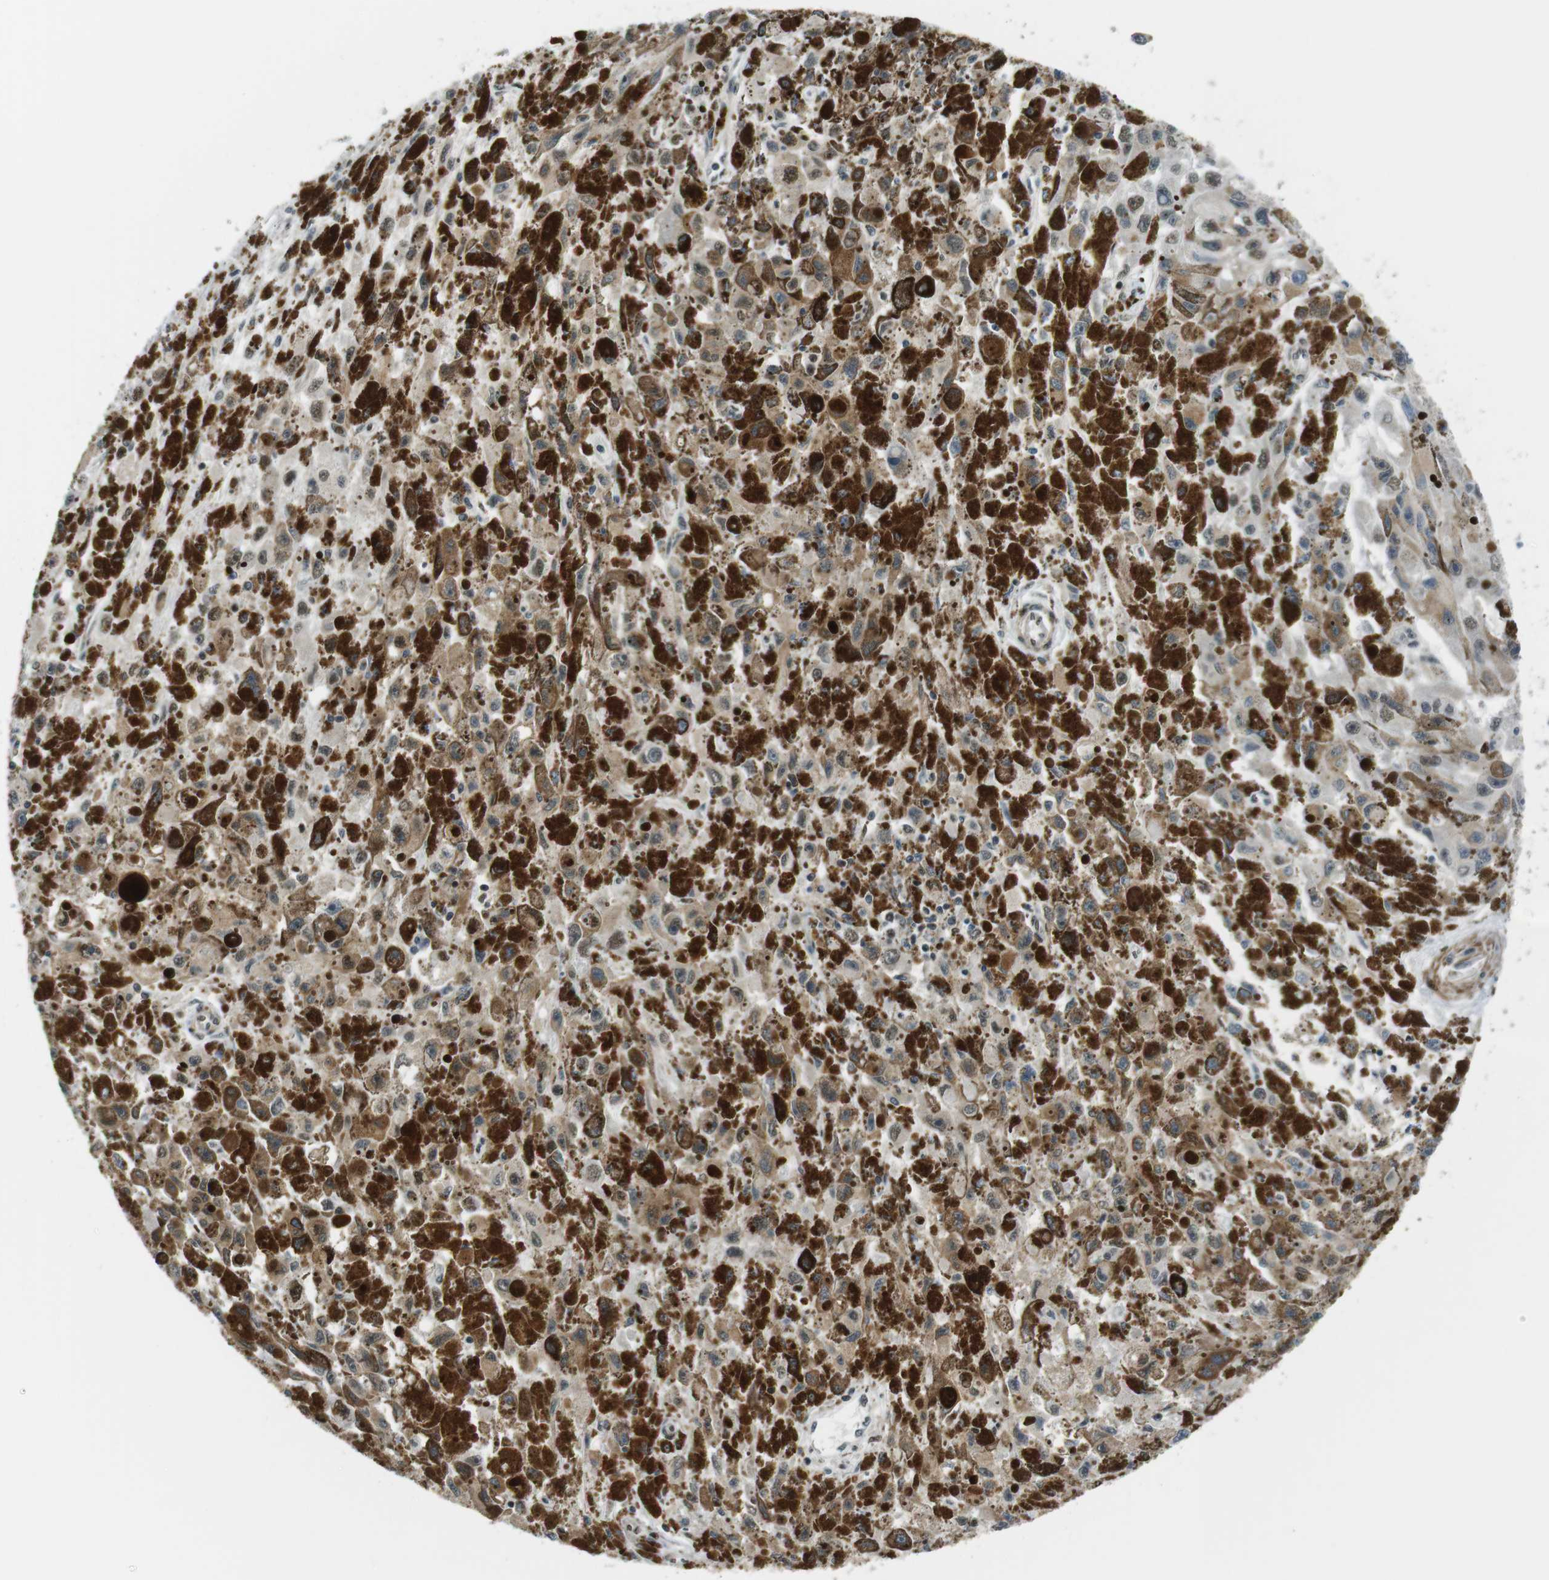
{"staining": {"intensity": "moderate", "quantity": ">75%", "location": "cytoplasmic/membranous,nuclear"}, "tissue": "melanoma", "cell_type": "Tumor cells", "image_type": "cancer", "snomed": [{"axis": "morphology", "description": "Malignant melanoma, NOS"}, {"axis": "topography", "description": "Skin"}], "caption": "Moderate cytoplasmic/membranous and nuclear protein expression is present in approximately >75% of tumor cells in malignant melanoma. (Brightfield microscopy of DAB IHC at high magnification).", "gene": "USP7", "patient": {"sex": "female", "age": 104}}